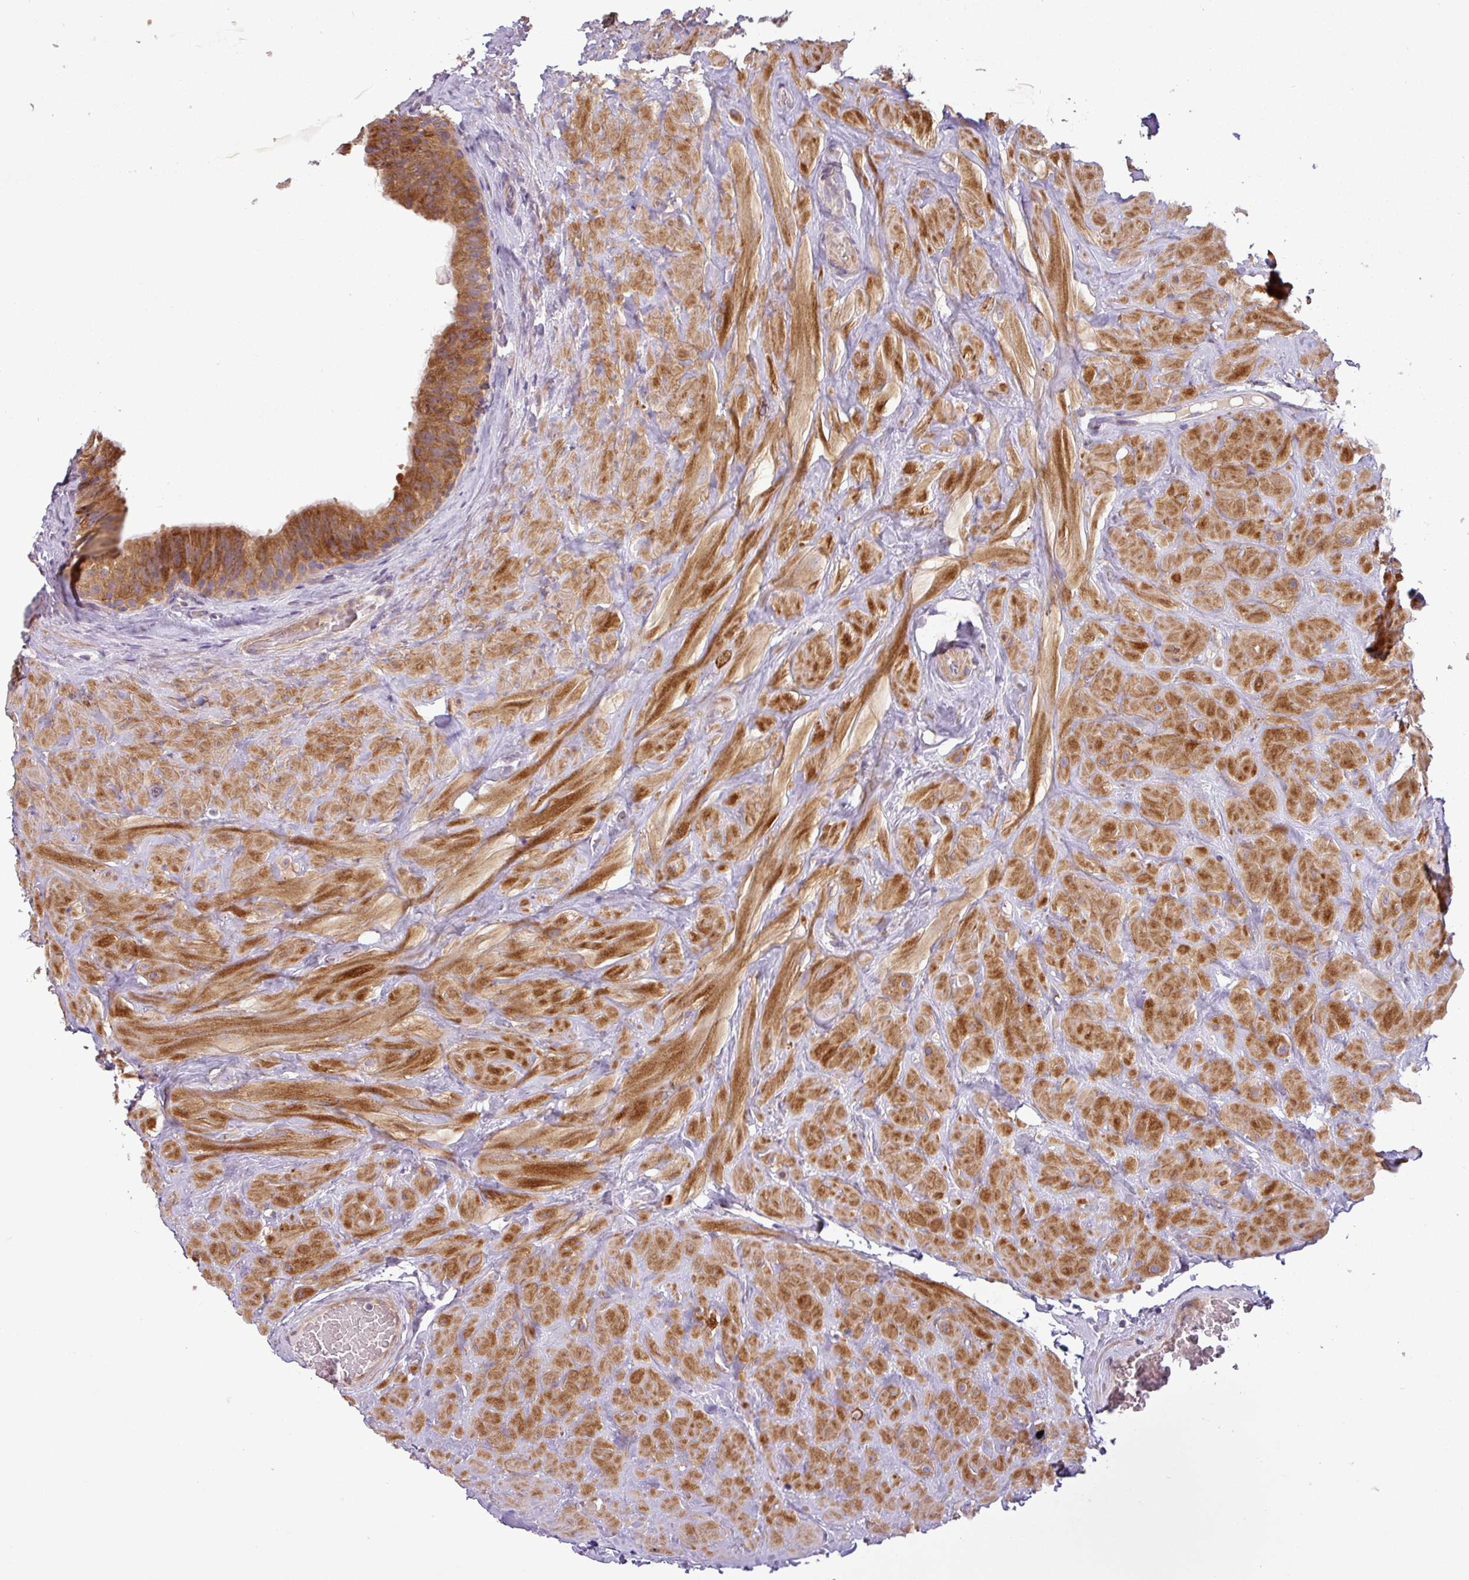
{"staining": {"intensity": "moderate", "quantity": ">75%", "location": "cytoplasmic/membranous"}, "tissue": "epididymis", "cell_type": "Glandular cells", "image_type": "normal", "snomed": [{"axis": "morphology", "description": "Normal tissue, NOS"}, {"axis": "topography", "description": "Soft tissue"}, {"axis": "topography", "description": "Vascular tissue"}, {"axis": "topography", "description": "Epididymis"}], "caption": "Protein expression analysis of unremarkable human epididymis reveals moderate cytoplasmic/membranous positivity in about >75% of glandular cells. (IHC, brightfield microscopy, high magnification).", "gene": "MOCS3", "patient": {"sex": "male", "age": 49}}